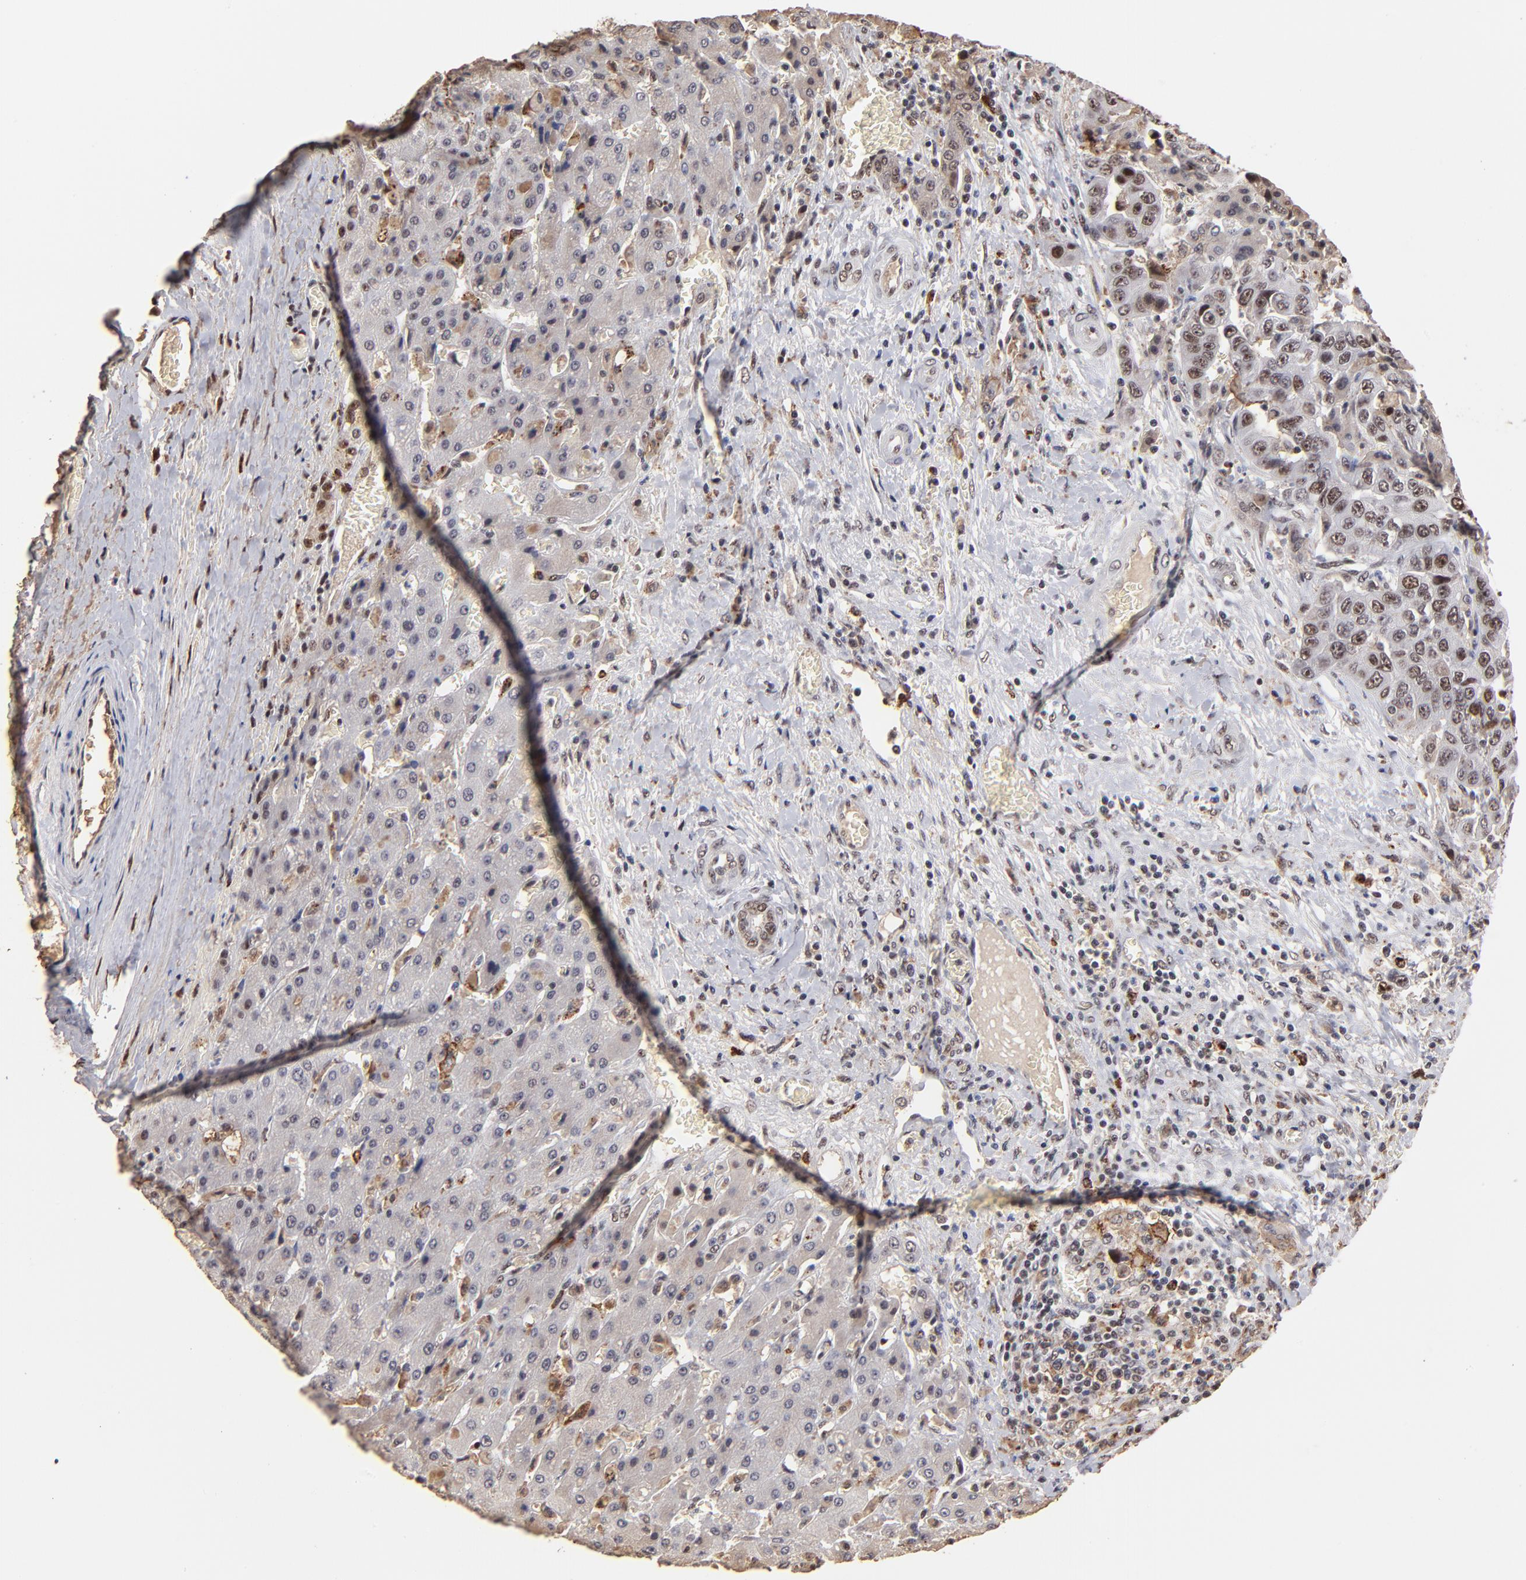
{"staining": {"intensity": "moderate", "quantity": ">75%", "location": "cytoplasmic/membranous,nuclear"}, "tissue": "liver cancer", "cell_type": "Tumor cells", "image_type": "cancer", "snomed": [{"axis": "morphology", "description": "Cholangiocarcinoma"}, {"axis": "topography", "description": "Liver"}], "caption": "Moderate cytoplasmic/membranous and nuclear staining is identified in about >75% of tumor cells in liver cancer (cholangiocarcinoma).", "gene": "ZNF146", "patient": {"sex": "female", "age": 52}}